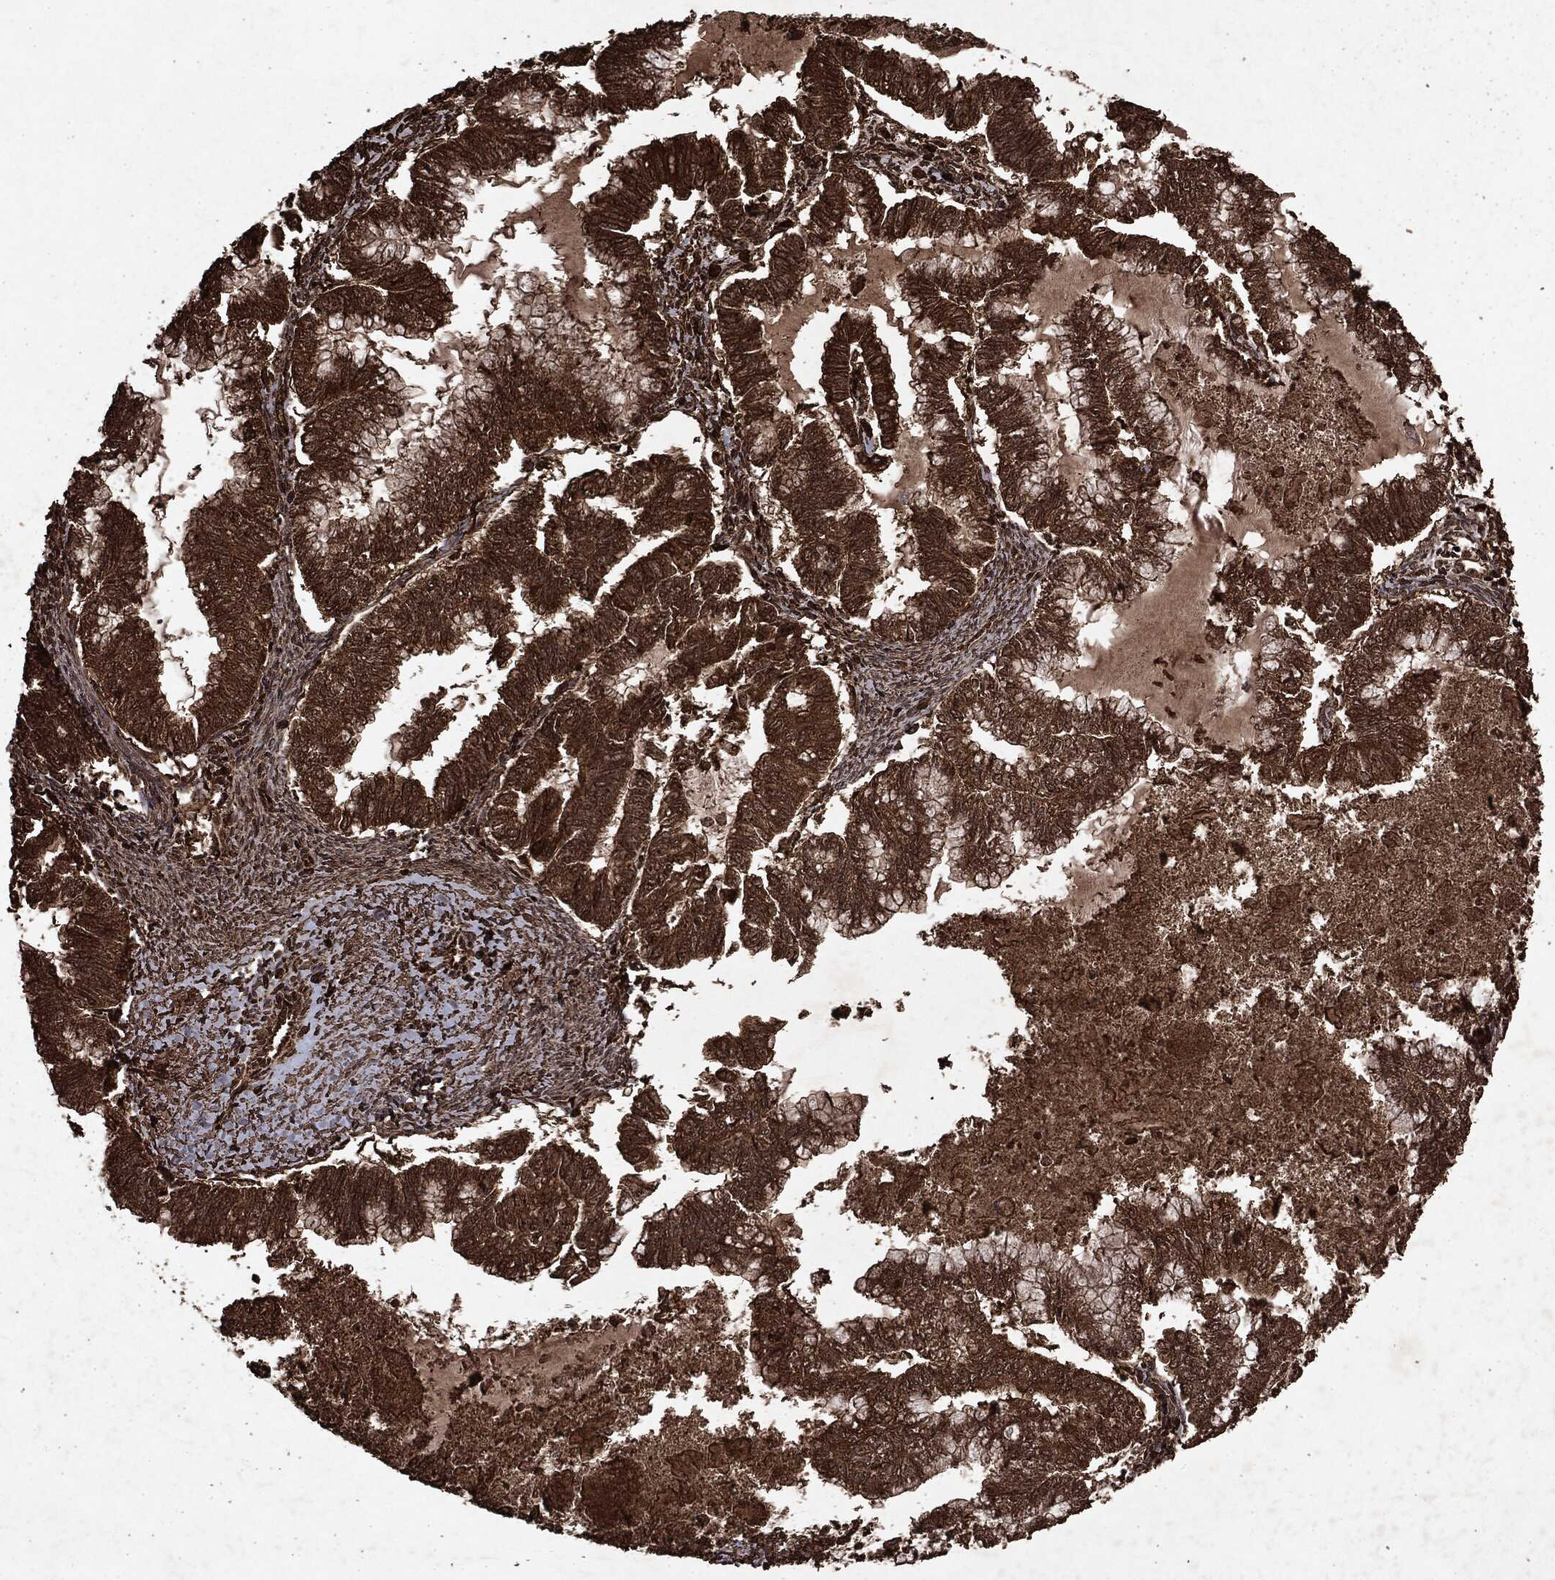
{"staining": {"intensity": "strong", "quantity": ">75%", "location": "cytoplasmic/membranous"}, "tissue": "endometrial cancer", "cell_type": "Tumor cells", "image_type": "cancer", "snomed": [{"axis": "morphology", "description": "Adenocarcinoma, NOS"}, {"axis": "topography", "description": "Endometrium"}], "caption": "Endometrial cancer (adenocarcinoma) stained with a protein marker exhibits strong staining in tumor cells.", "gene": "ARAF", "patient": {"sex": "female", "age": 79}}